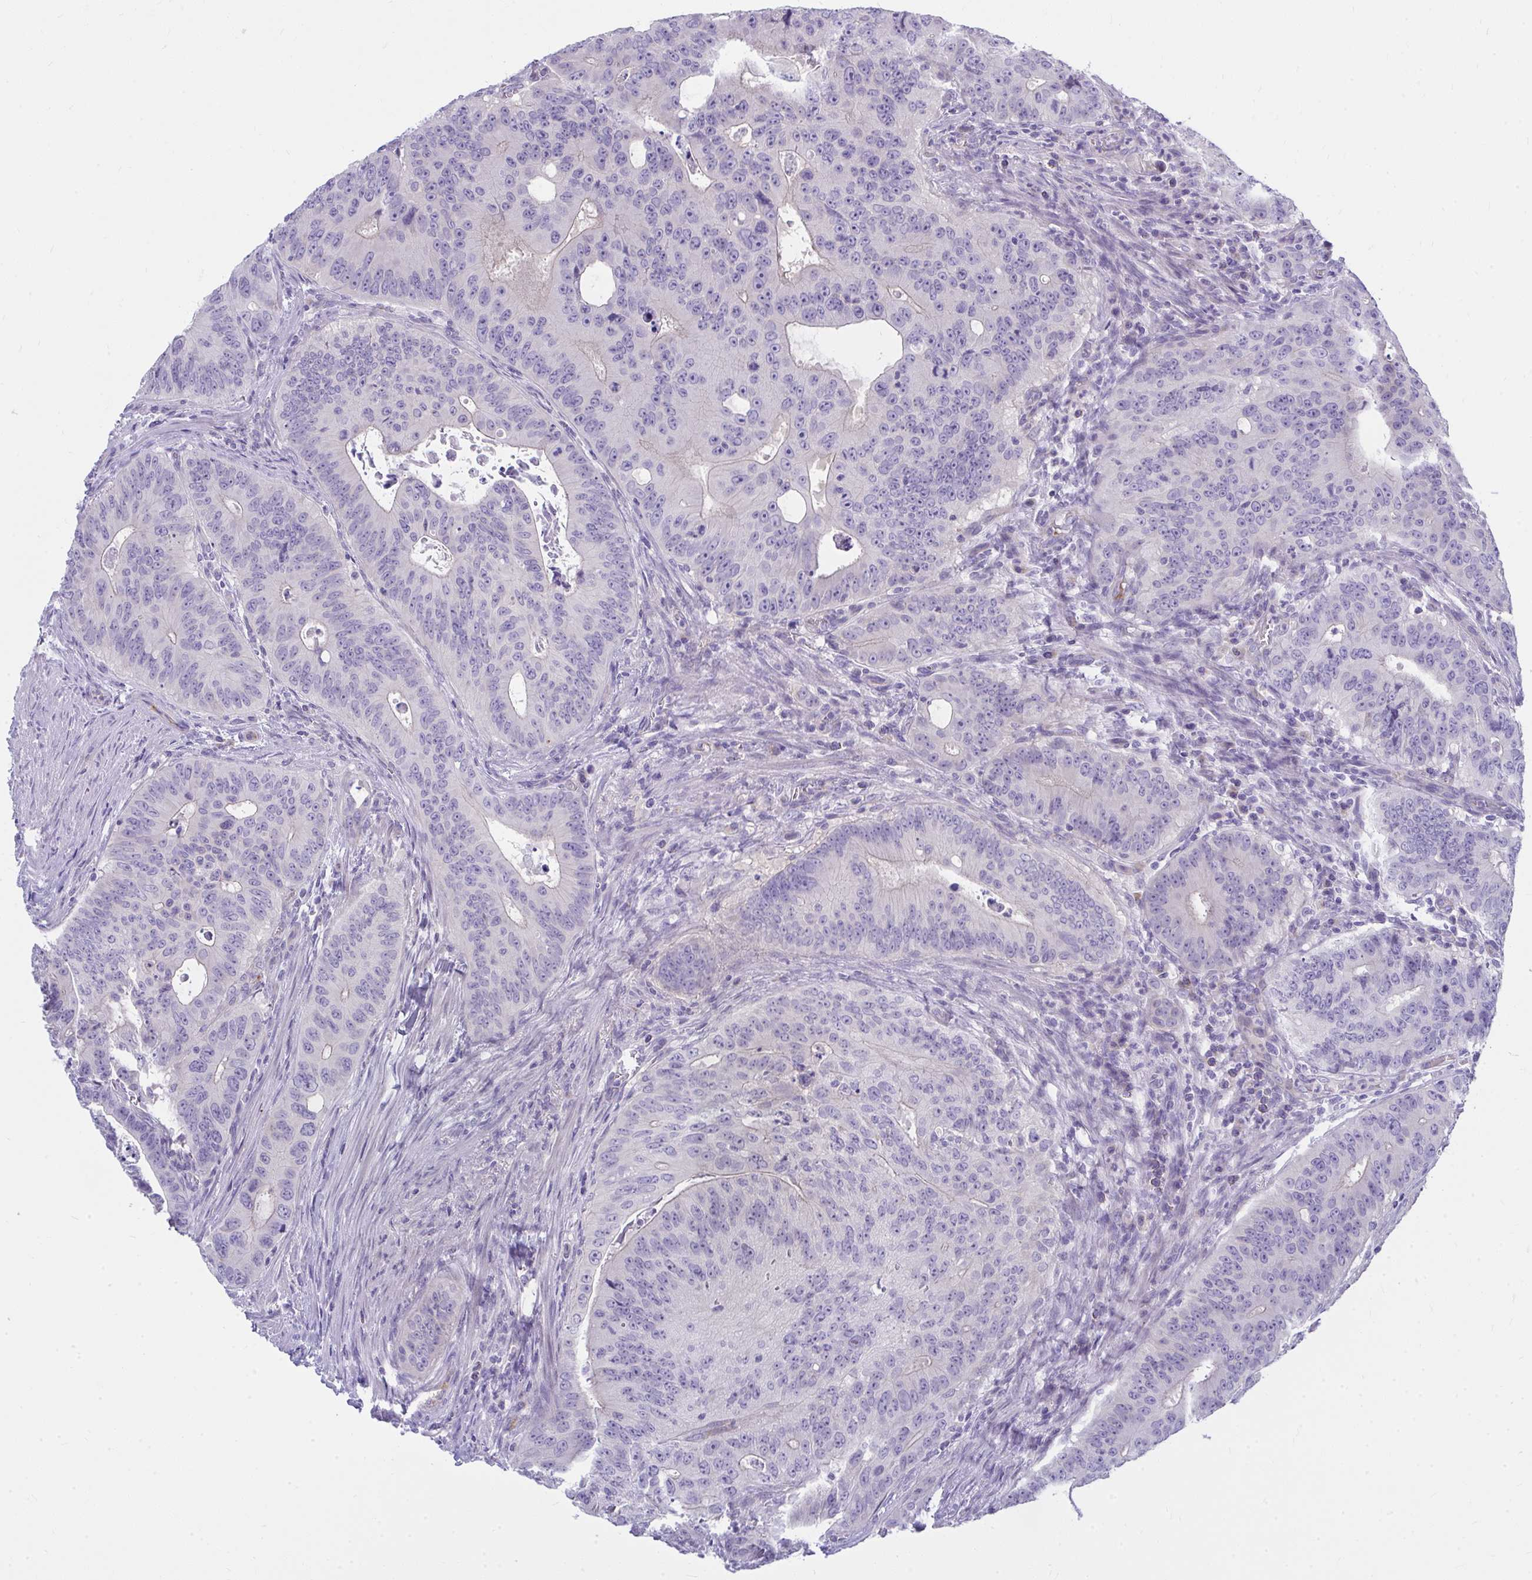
{"staining": {"intensity": "negative", "quantity": "none", "location": "none"}, "tissue": "colorectal cancer", "cell_type": "Tumor cells", "image_type": "cancer", "snomed": [{"axis": "morphology", "description": "Adenocarcinoma, NOS"}, {"axis": "topography", "description": "Colon"}], "caption": "This is an immunohistochemistry image of human colorectal adenocarcinoma. There is no positivity in tumor cells.", "gene": "LRRC36", "patient": {"sex": "male", "age": 62}}